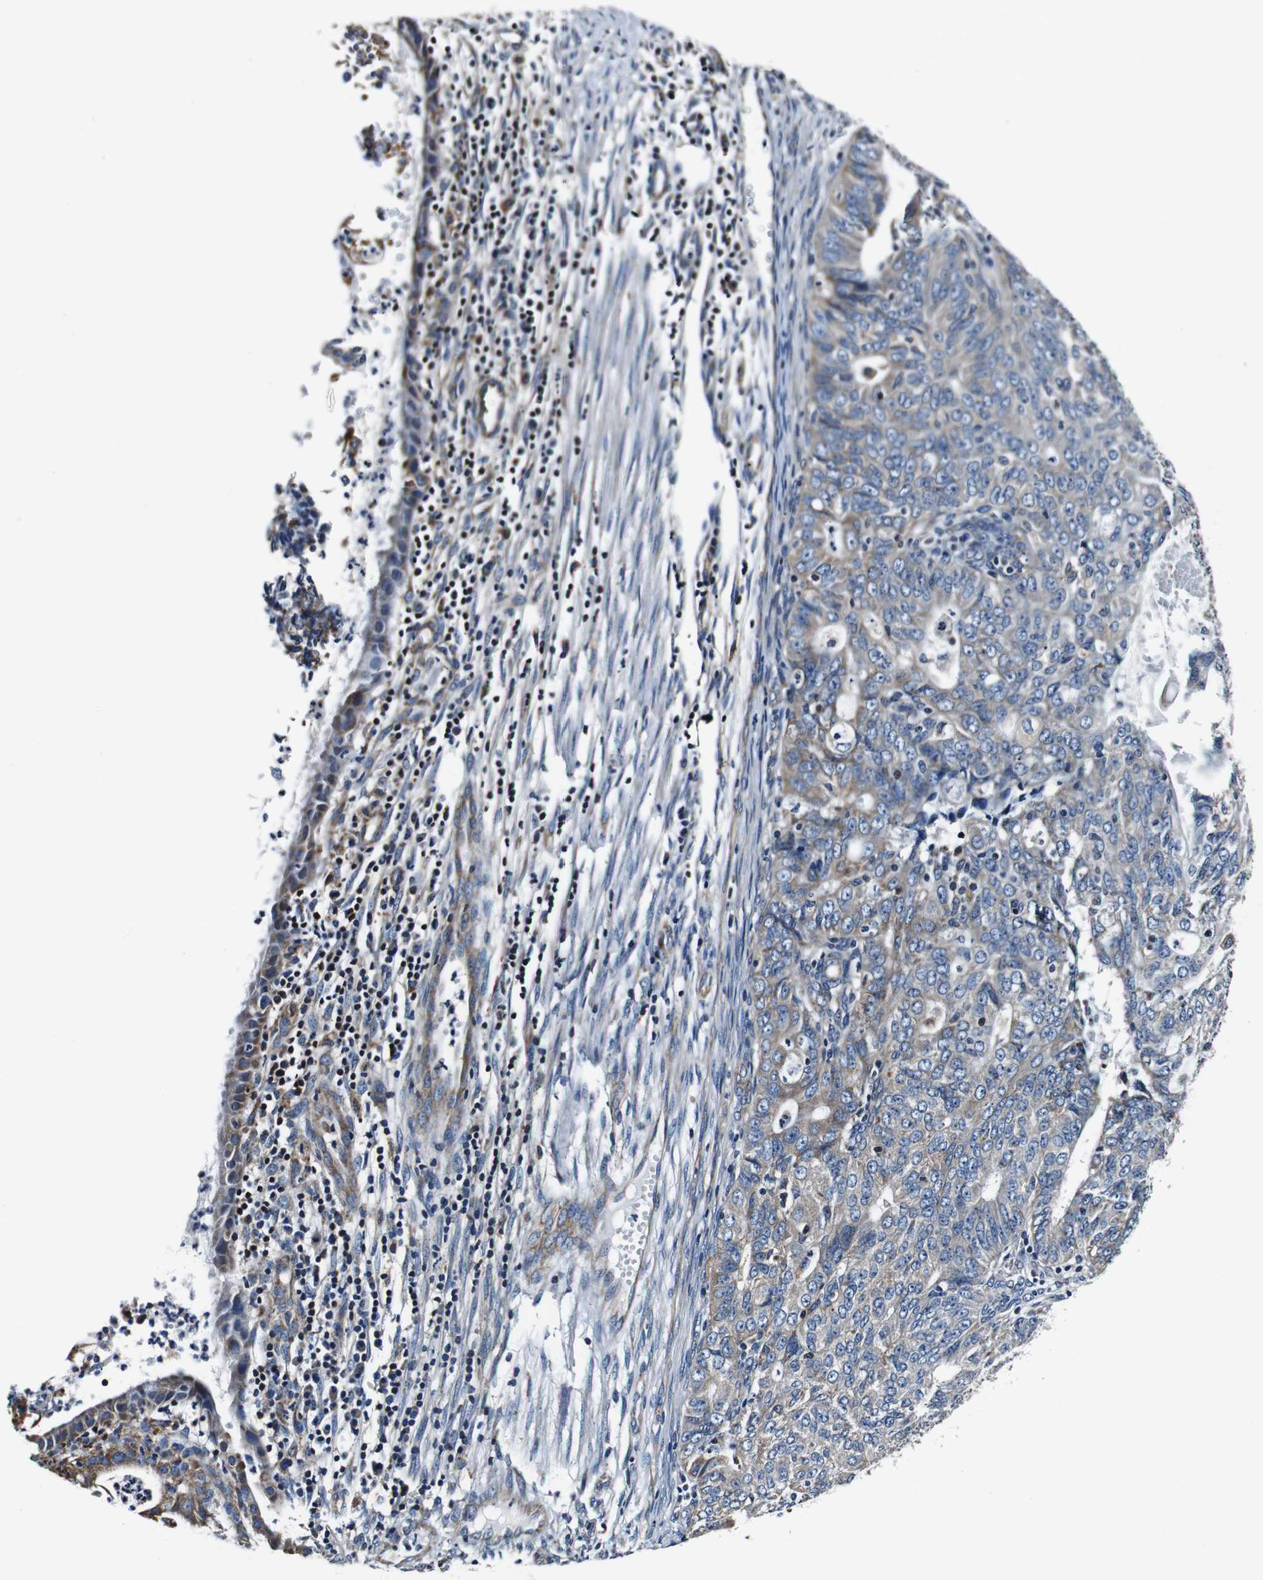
{"staining": {"intensity": "moderate", "quantity": "<25%", "location": "cytoplasmic/membranous"}, "tissue": "endometrial cancer", "cell_type": "Tumor cells", "image_type": "cancer", "snomed": [{"axis": "morphology", "description": "Adenocarcinoma, NOS"}, {"axis": "topography", "description": "Endometrium"}], "caption": "Protein analysis of endometrial cancer tissue demonstrates moderate cytoplasmic/membranous expression in approximately <25% of tumor cells.", "gene": "HK1", "patient": {"sex": "female", "age": 32}}